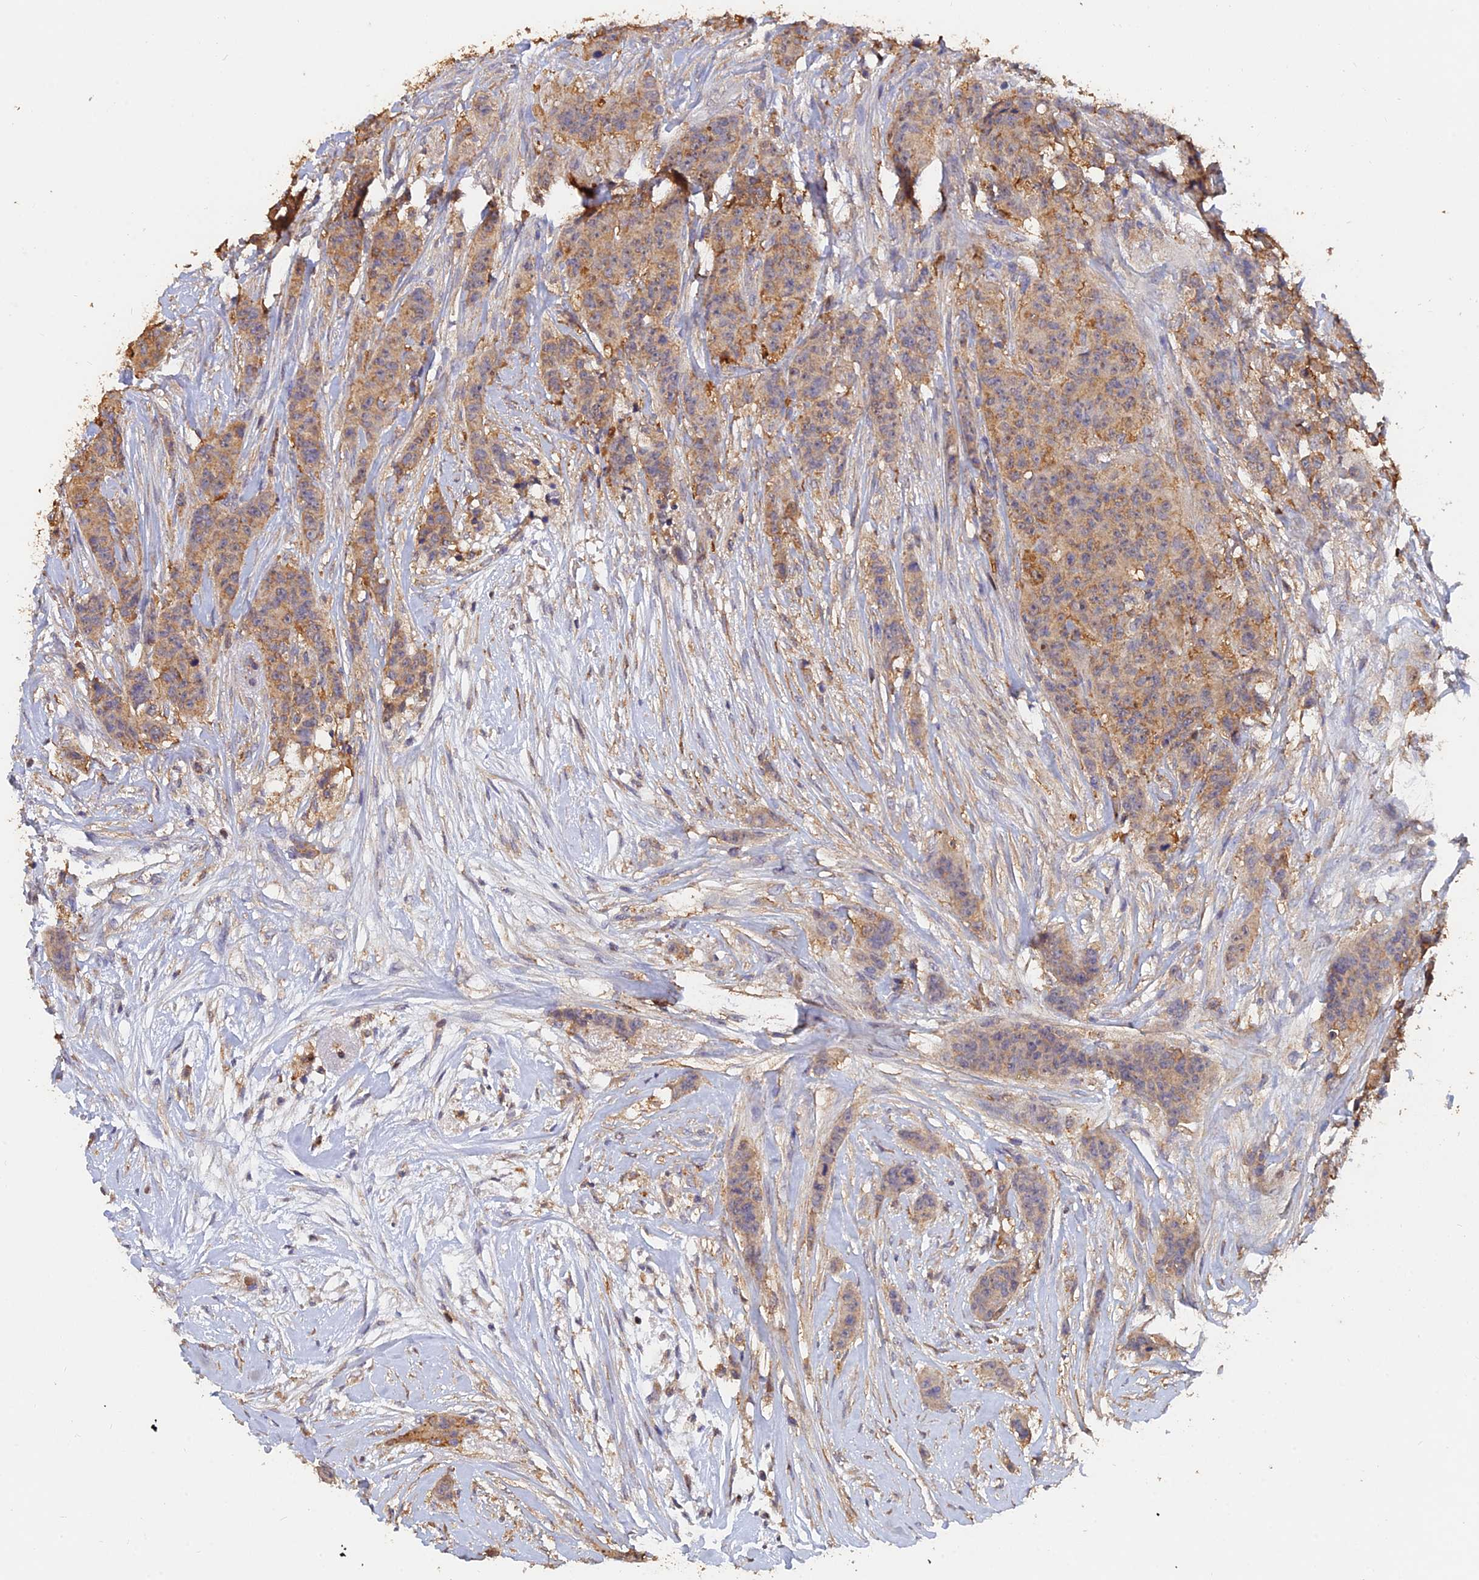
{"staining": {"intensity": "moderate", "quantity": ">75%", "location": "cytoplasmic/membranous"}, "tissue": "breast cancer", "cell_type": "Tumor cells", "image_type": "cancer", "snomed": [{"axis": "morphology", "description": "Duct carcinoma"}, {"axis": "topography", "description": "Breast"}], "caption": "An immunohistochemistry photomicrograph of tumor tissue is shown. Protein staining in brown shows moderate cytoplasmic/membranous positivity in breast invasive ductal carcinoma within tumor cells.", "gene": "SLC38A11", "patient": {"sex": "female", "age": 40}}